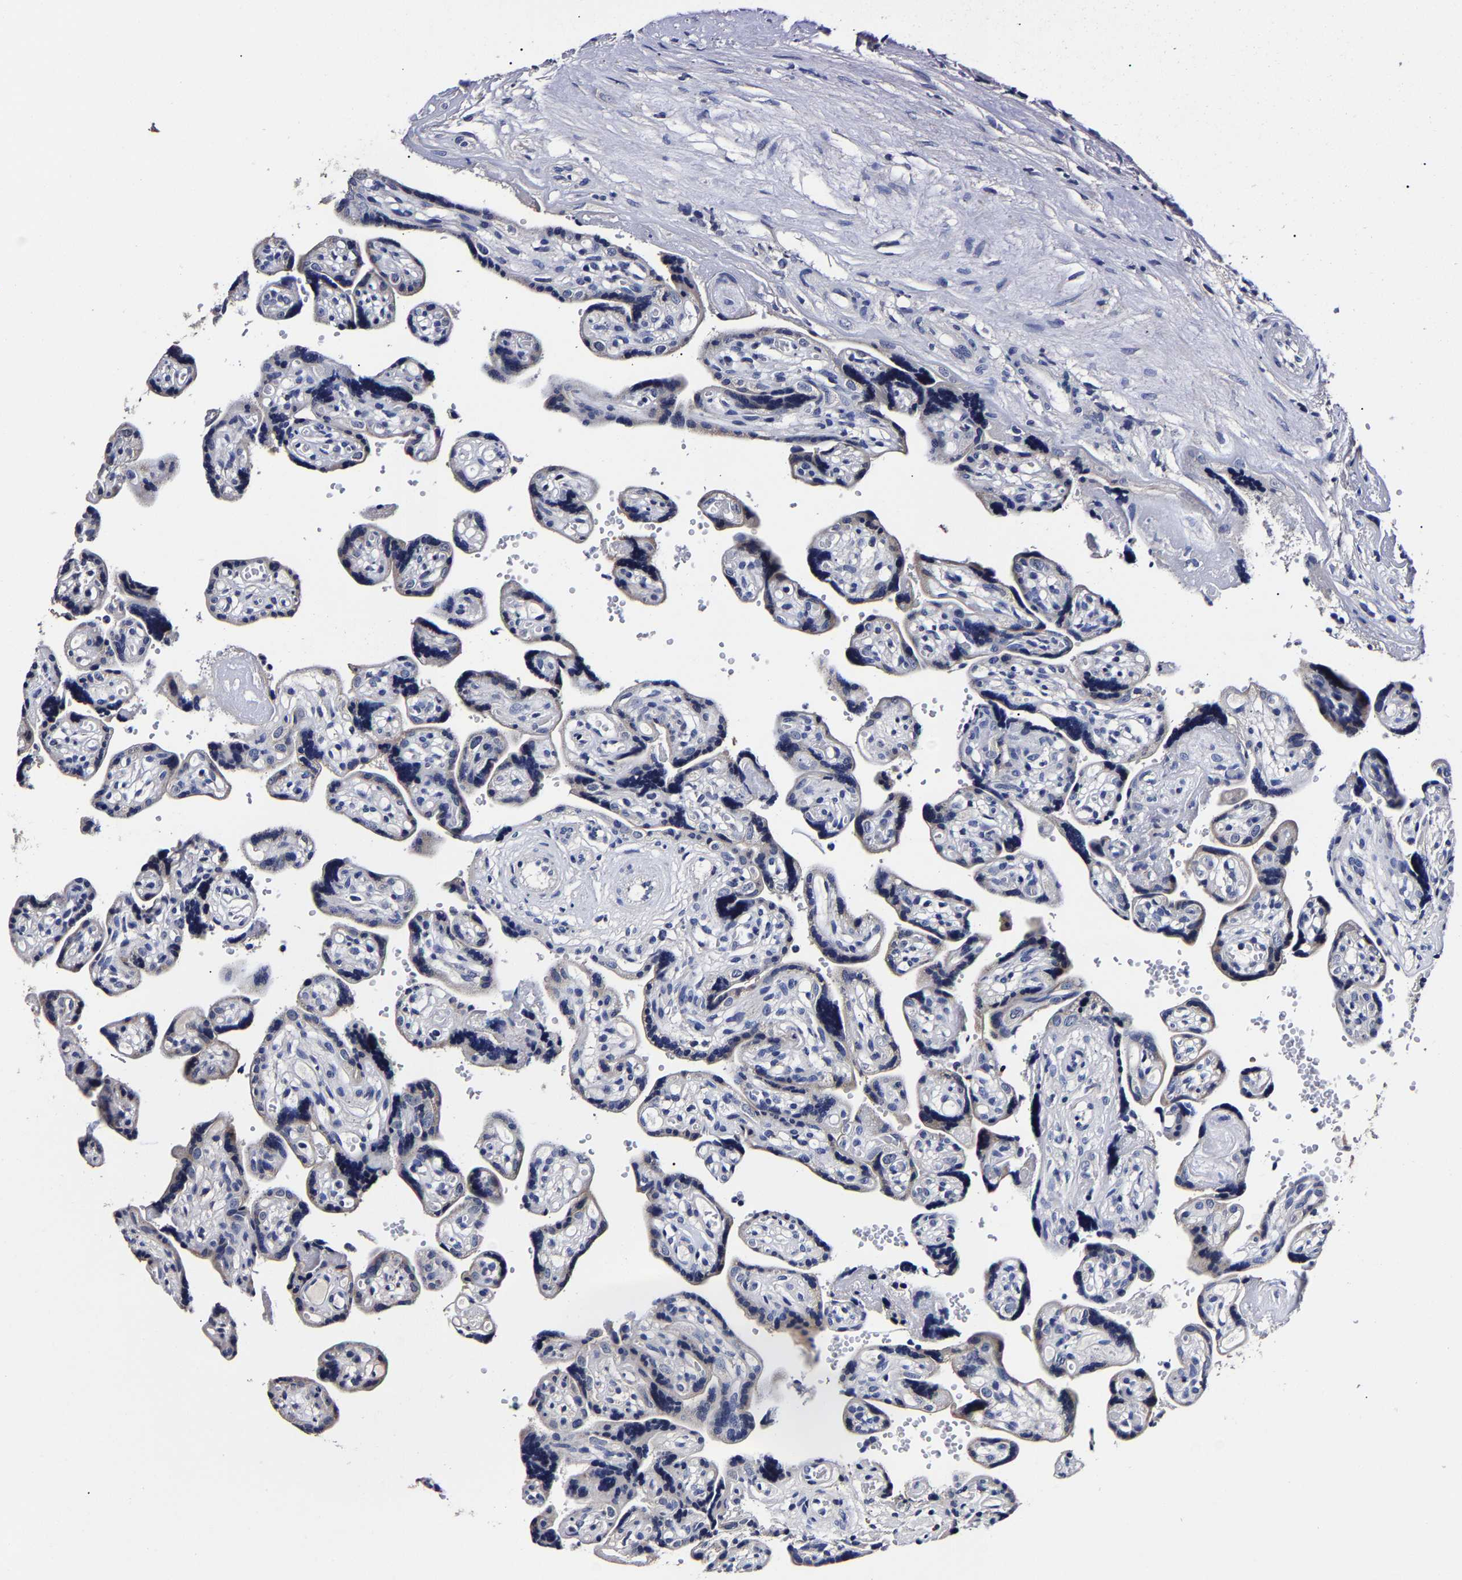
{"staining": {"intensity": "negative", "quantity": "none", "location": "none"}, "tissue": "placenta", "cell_type": "Decidual cells", "image_type": "normal", "snomed": [{"axis": "morphology", "description": "Normal tissue, NOS"}, {"axis": "topography", "description": "Placenta"}], "caption": "Immunohistochemical staining of benign human placenta exhibits no significant staining in decidual cells. Brightfield microscopy of immunohistochemistry stained with DAB (3,3'-diaminobenzidine) (brown) and hematoxylin (blue), captured at high magnification.", "gene": "AKAP4", "patient": {"sex": "female", "age": 30}}